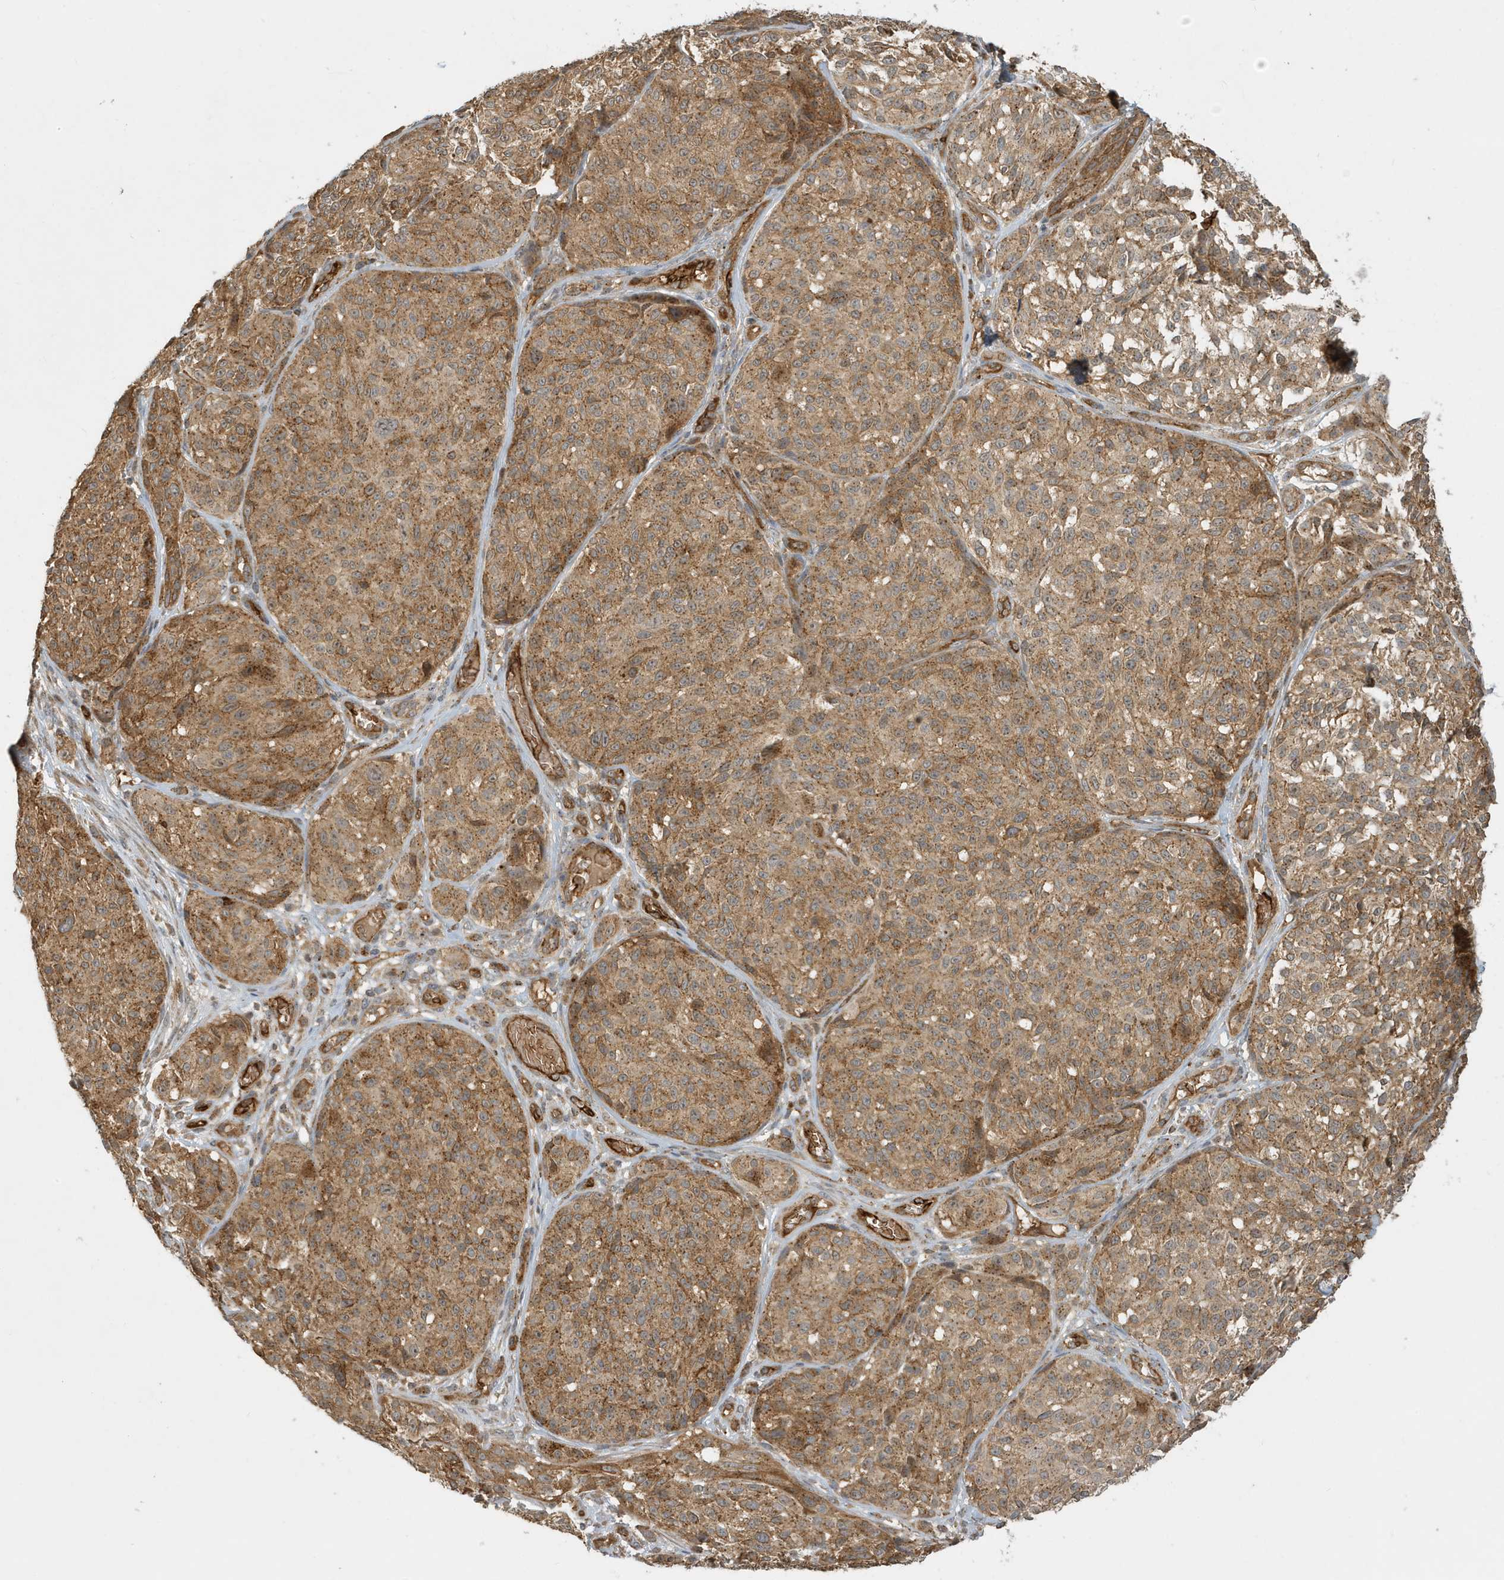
{"staining": {"intensity": "moderate", "quantity": ">75%", "location": "cytoplasmic/membranous"}, "tissue": "melanoma", "cell_type": "Tumor cells", "image_type": "cancer", "snomed": [{"axis": "morphology", "description": "Malignant melanoma, NOS"}, {"axis": "topography", "description": "Skin"}], "caption": "Protein analysis of melanoma tissue shows moderate cytoplasmic/membranous staining in approximately >75% of tumor cells.", "gene": "FYCO1", "patient": {"sex": "male", "age": 83}}